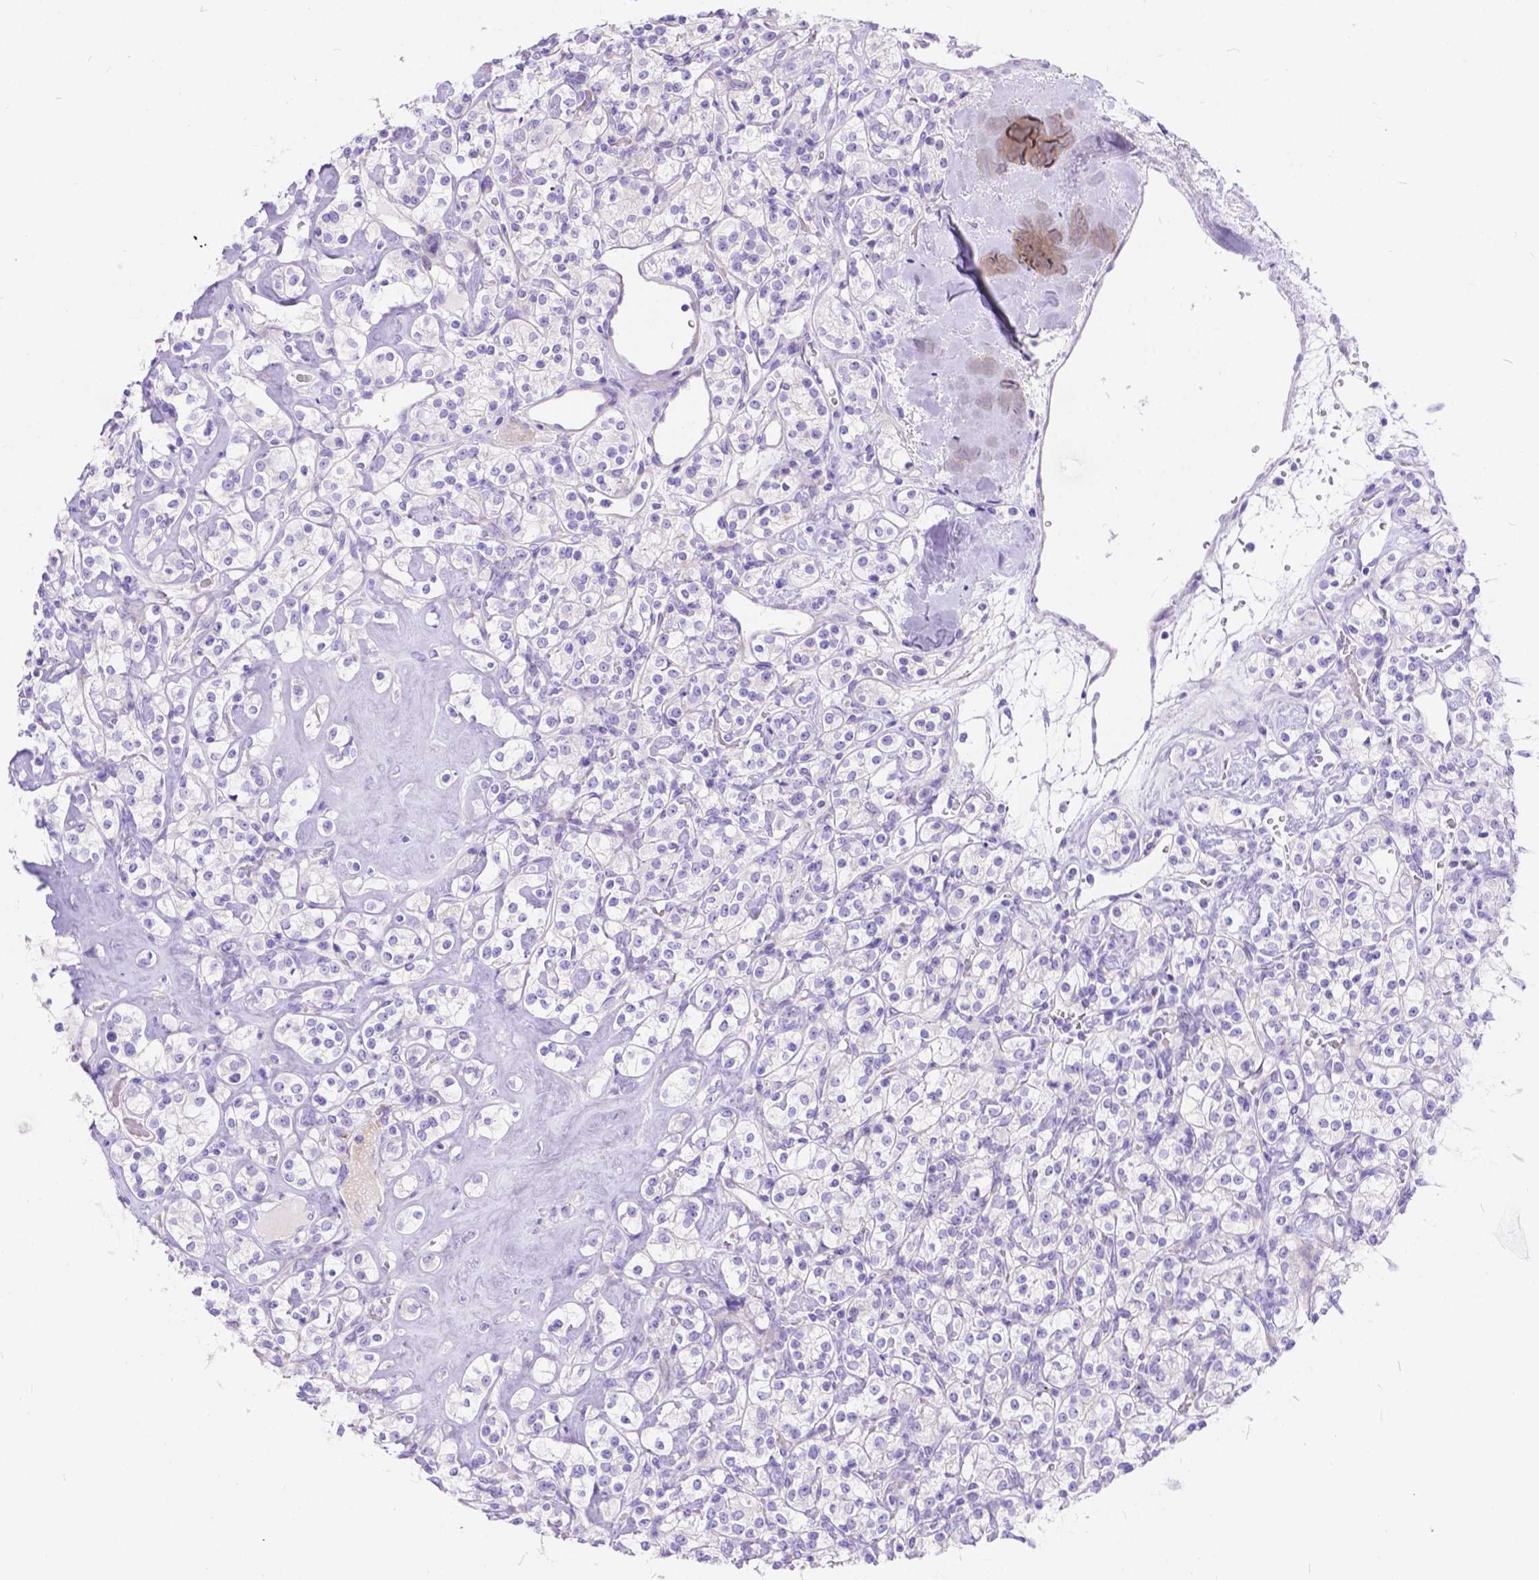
{"staining": {"intensity": "negative", "quantity": "none", "location": "none"}, "tissue": "renal cancer", "cell_type": "Tumor cells", "image_type": "cancer", "snomed": [{"axis": "morphology", "description": "Adenocarcinoma, NOS"}, {"axis": "topography", "description": "Kidney"}], "caption": "Tumor cells are negative for protein expression in human renal cancer.", "gene": "KLHL10", "patient": {"sex": "male", "age": 77}}